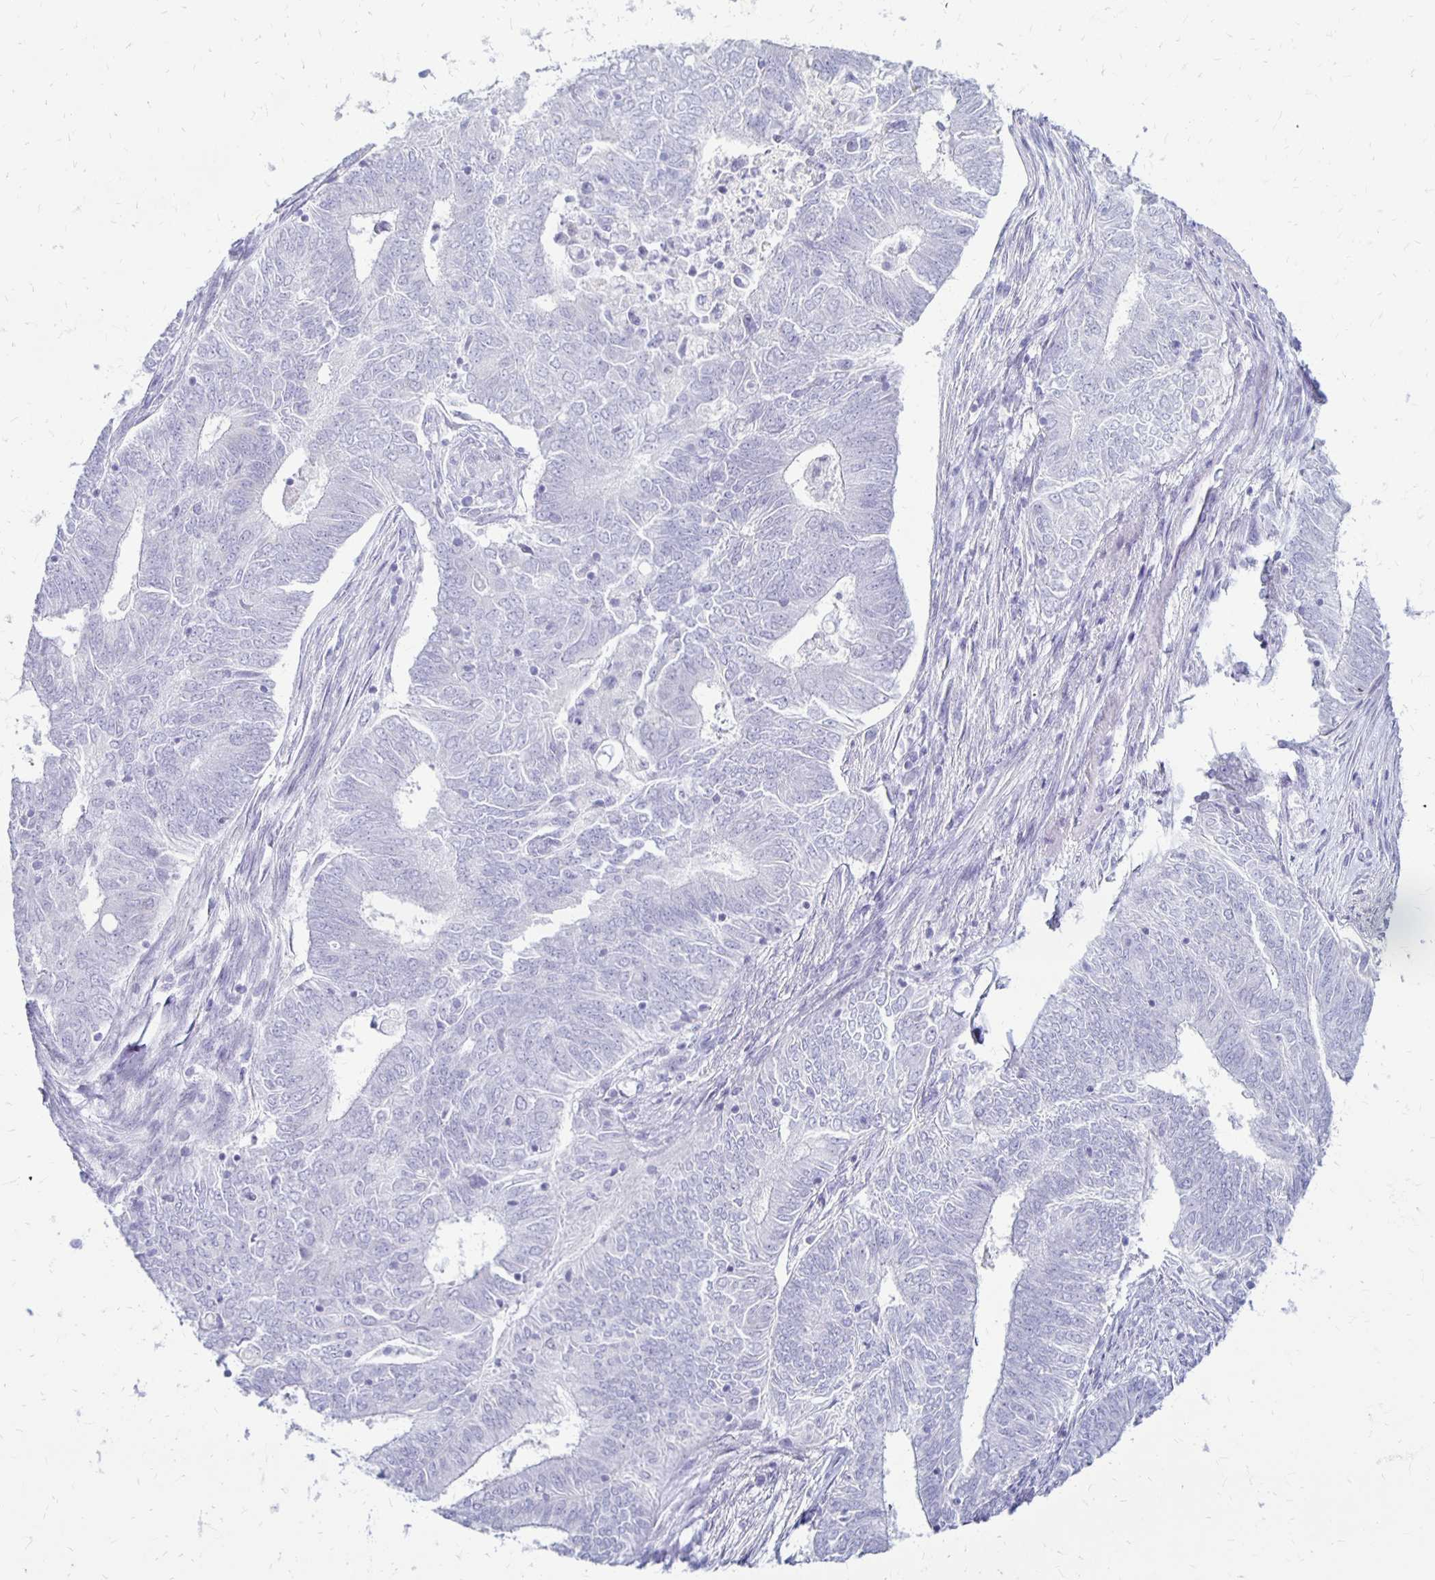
{"staining": {"intensity": "negative", "quantity": "none", "location": "none"}, "tissue": "endometrial cancer", "cell_type": "Tumor cells", "image_type": "cancer", "snomed": [{"axis": "morphology", "description": "Adenocarcinoma, NOS"}, {"axis": "topography", "description": "Endometrium"}], "caption": "Tumor cells are negative for protein expression in human endometrial cancer (adenocarcinoma). The staining is performed using DAB brown chromogen with nuclei counter-stained in using hematoxylin.", "gene": "RYR1", "patient": {"sex": "female", "age": 62}}